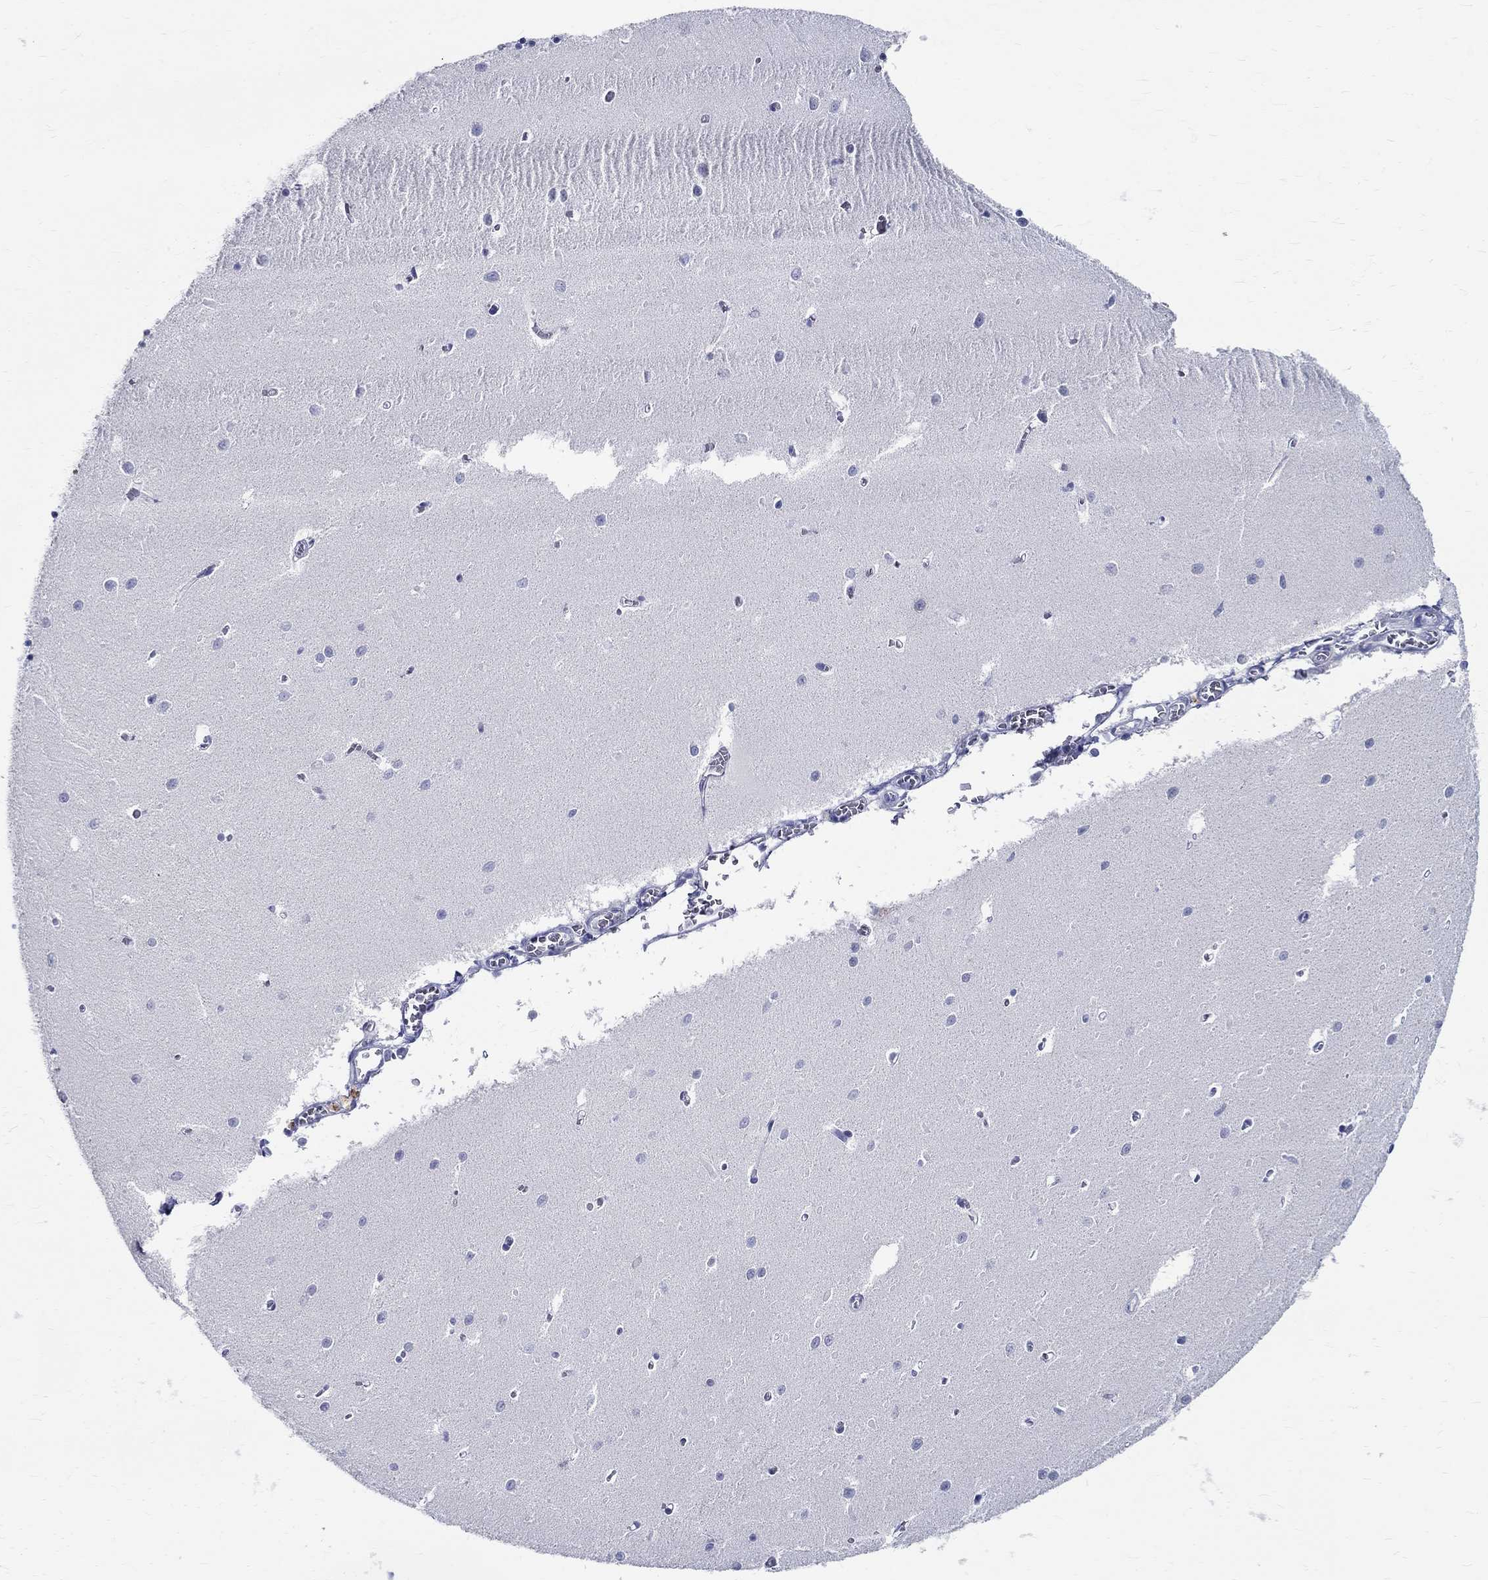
{"staining": {"intensity": "negative", "quantity": "none", "location": "none"}, "tissue": "cerebellum", "cell_type": "Cells in granular layer", "image_type": "normal", "snomed": [{"axis": "morphology", "description": "Normal tissue, NOS"}, {"axis": "topography", "description": "Cerebellum"}], "caption": "Immunohistochemistry of unremarkable cerebellum exhibits no positivity in cells in granular layer.", "gene": "CETN1", "patient": {"sex": "female", "age": 64}}